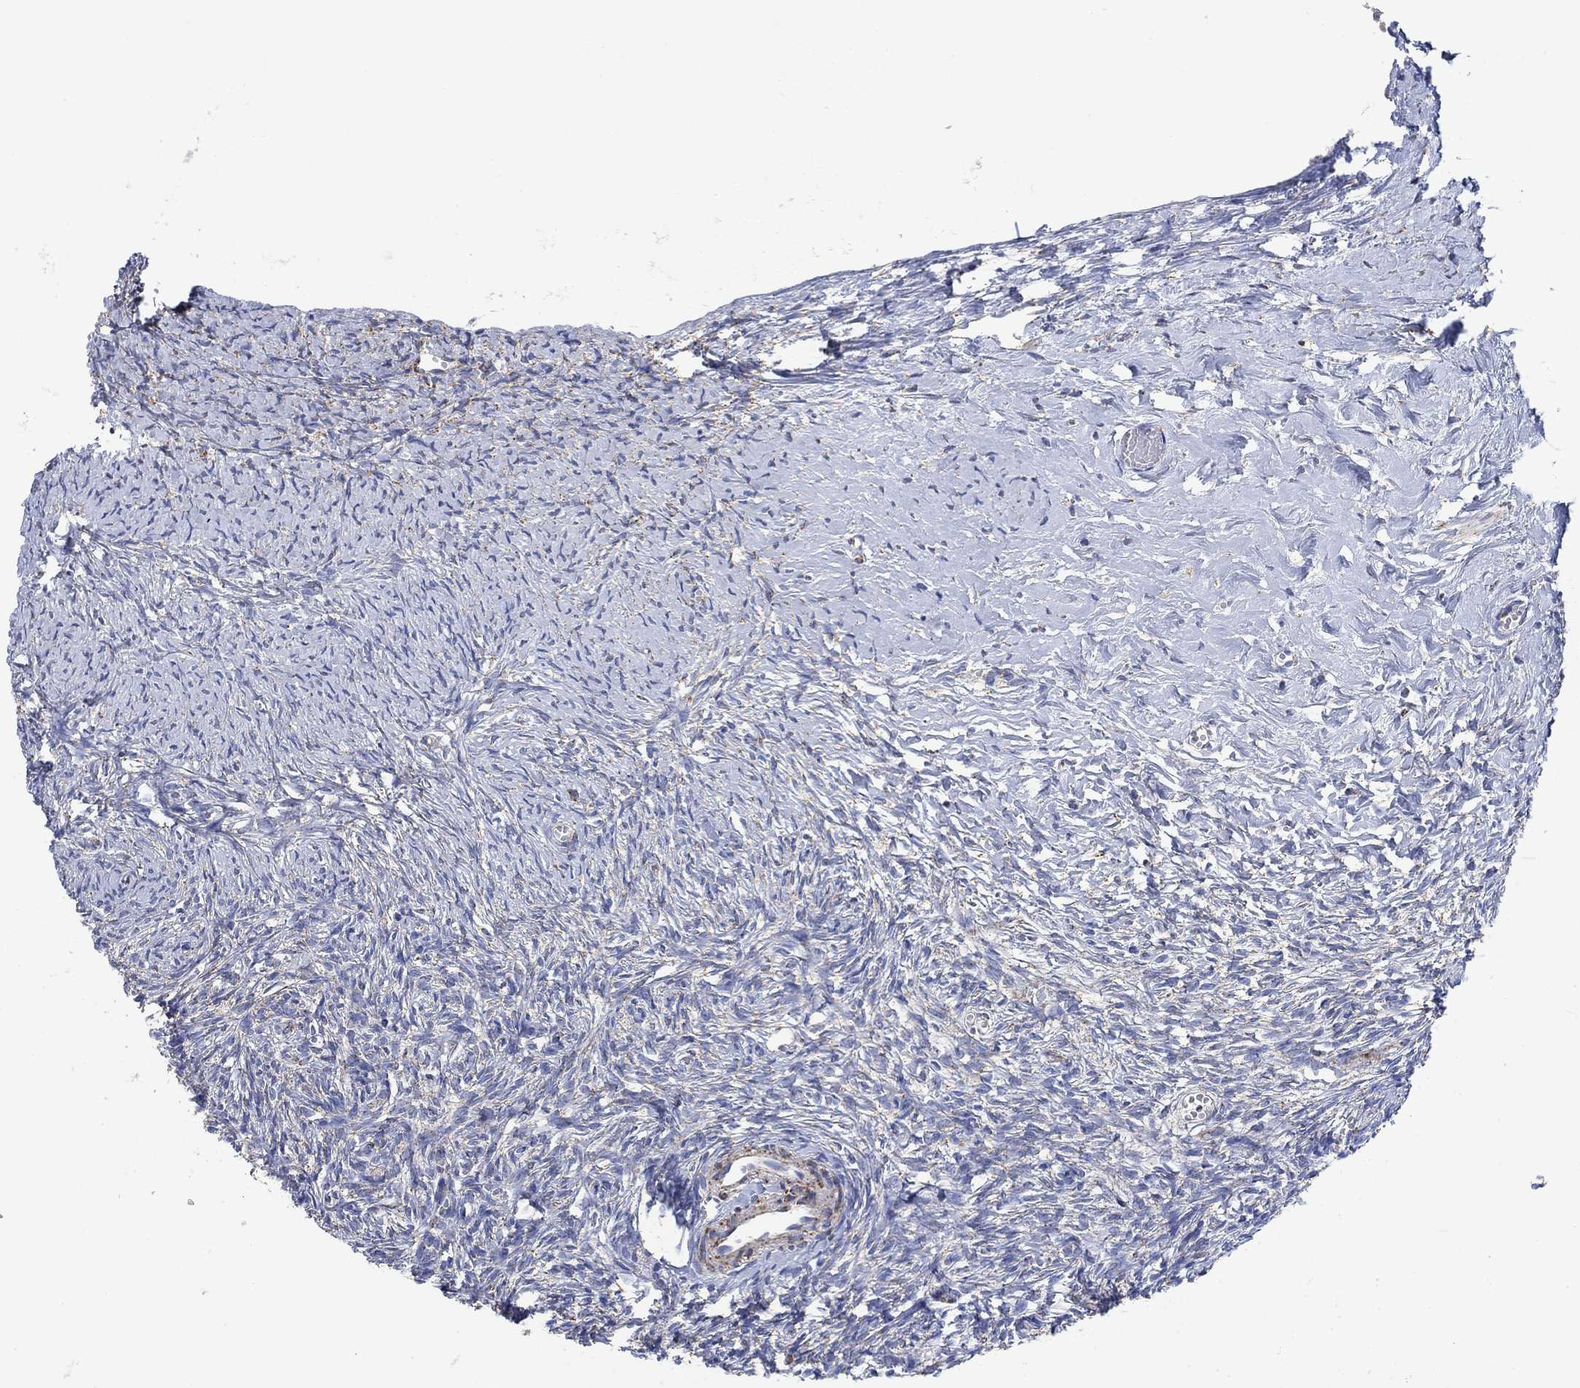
{"staining": {"intensity": "negative", "quantity": "none", "location": "none"}, "tissue": "ovary", "cell_type": "Ovarian stroma cells", "image_type": "normal", "snomed": [{"axis": "morphology", "description": "Normal tissue, NOS"}, {"axis": "topography", "description": "Ovary"}], "caption": "Immunohistochemical staining of normal ovary reveals no significant staining in ovarian stroma cells. Nuclei are stained in blue.", "gene": "NDUFS3", "patient": {"sex": "female", "age": 43}}